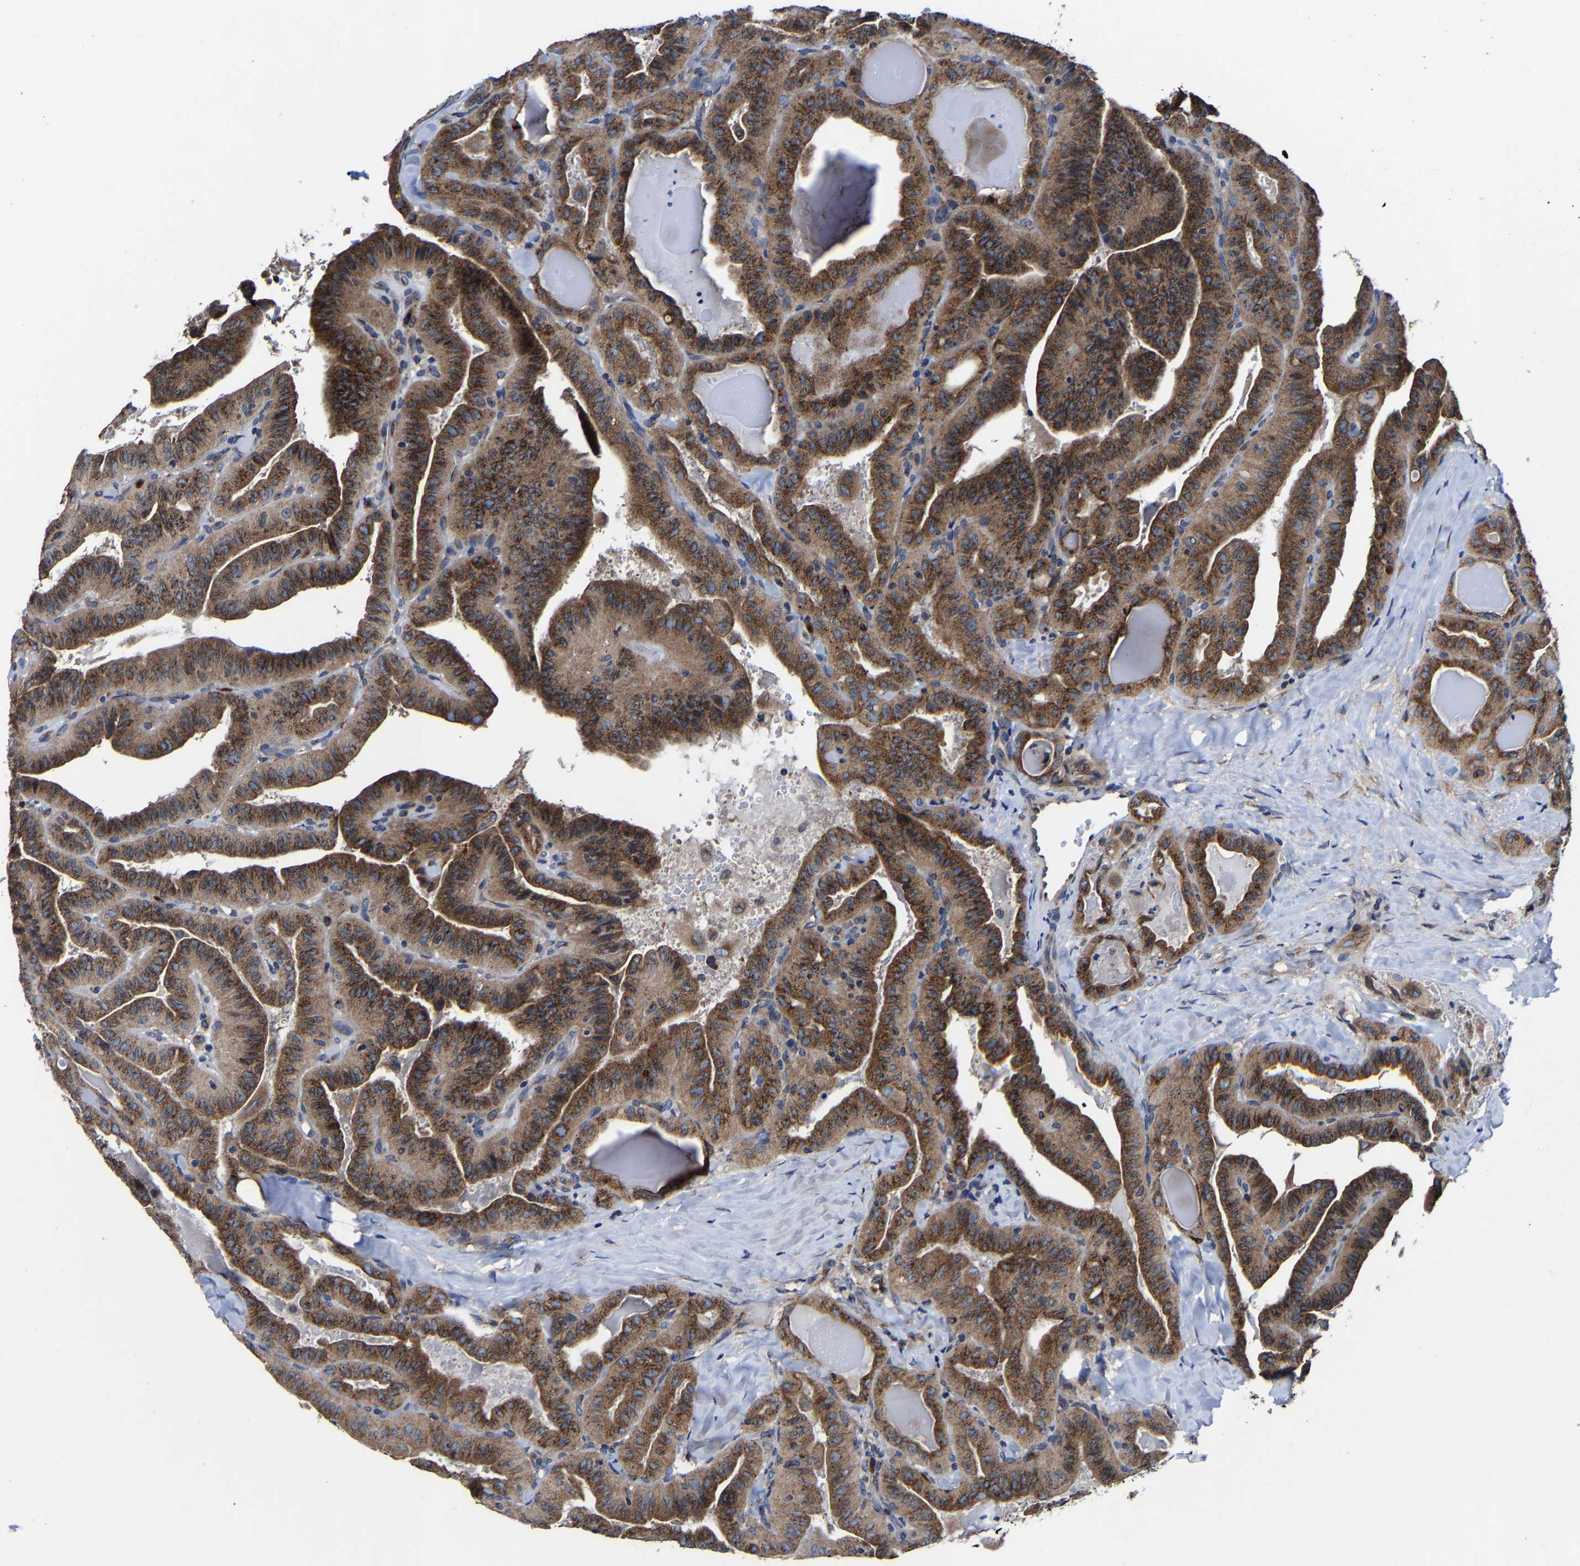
{"staining": {"intensity": "strong", "quantity": ">75%", "location": "cytoplasmic/membranous"}, "tissue": "thyroid cancer", "cell_type": "Tumor cells", "image_type": "cancer", "snomed": [{"axis": "morphology", "description": "Papillary adenocarcinoma, NOS"}, {"axis": "topography", "description": "Thyroid gland"}], "caption": "Strong cytoplasmic/membranous staining is seen in approximately >75% of tumor cells in papillary adenocarcinoma (thyroid).", "gene": "EBAG9", "patient": {"sex": "male", "age": 77}}